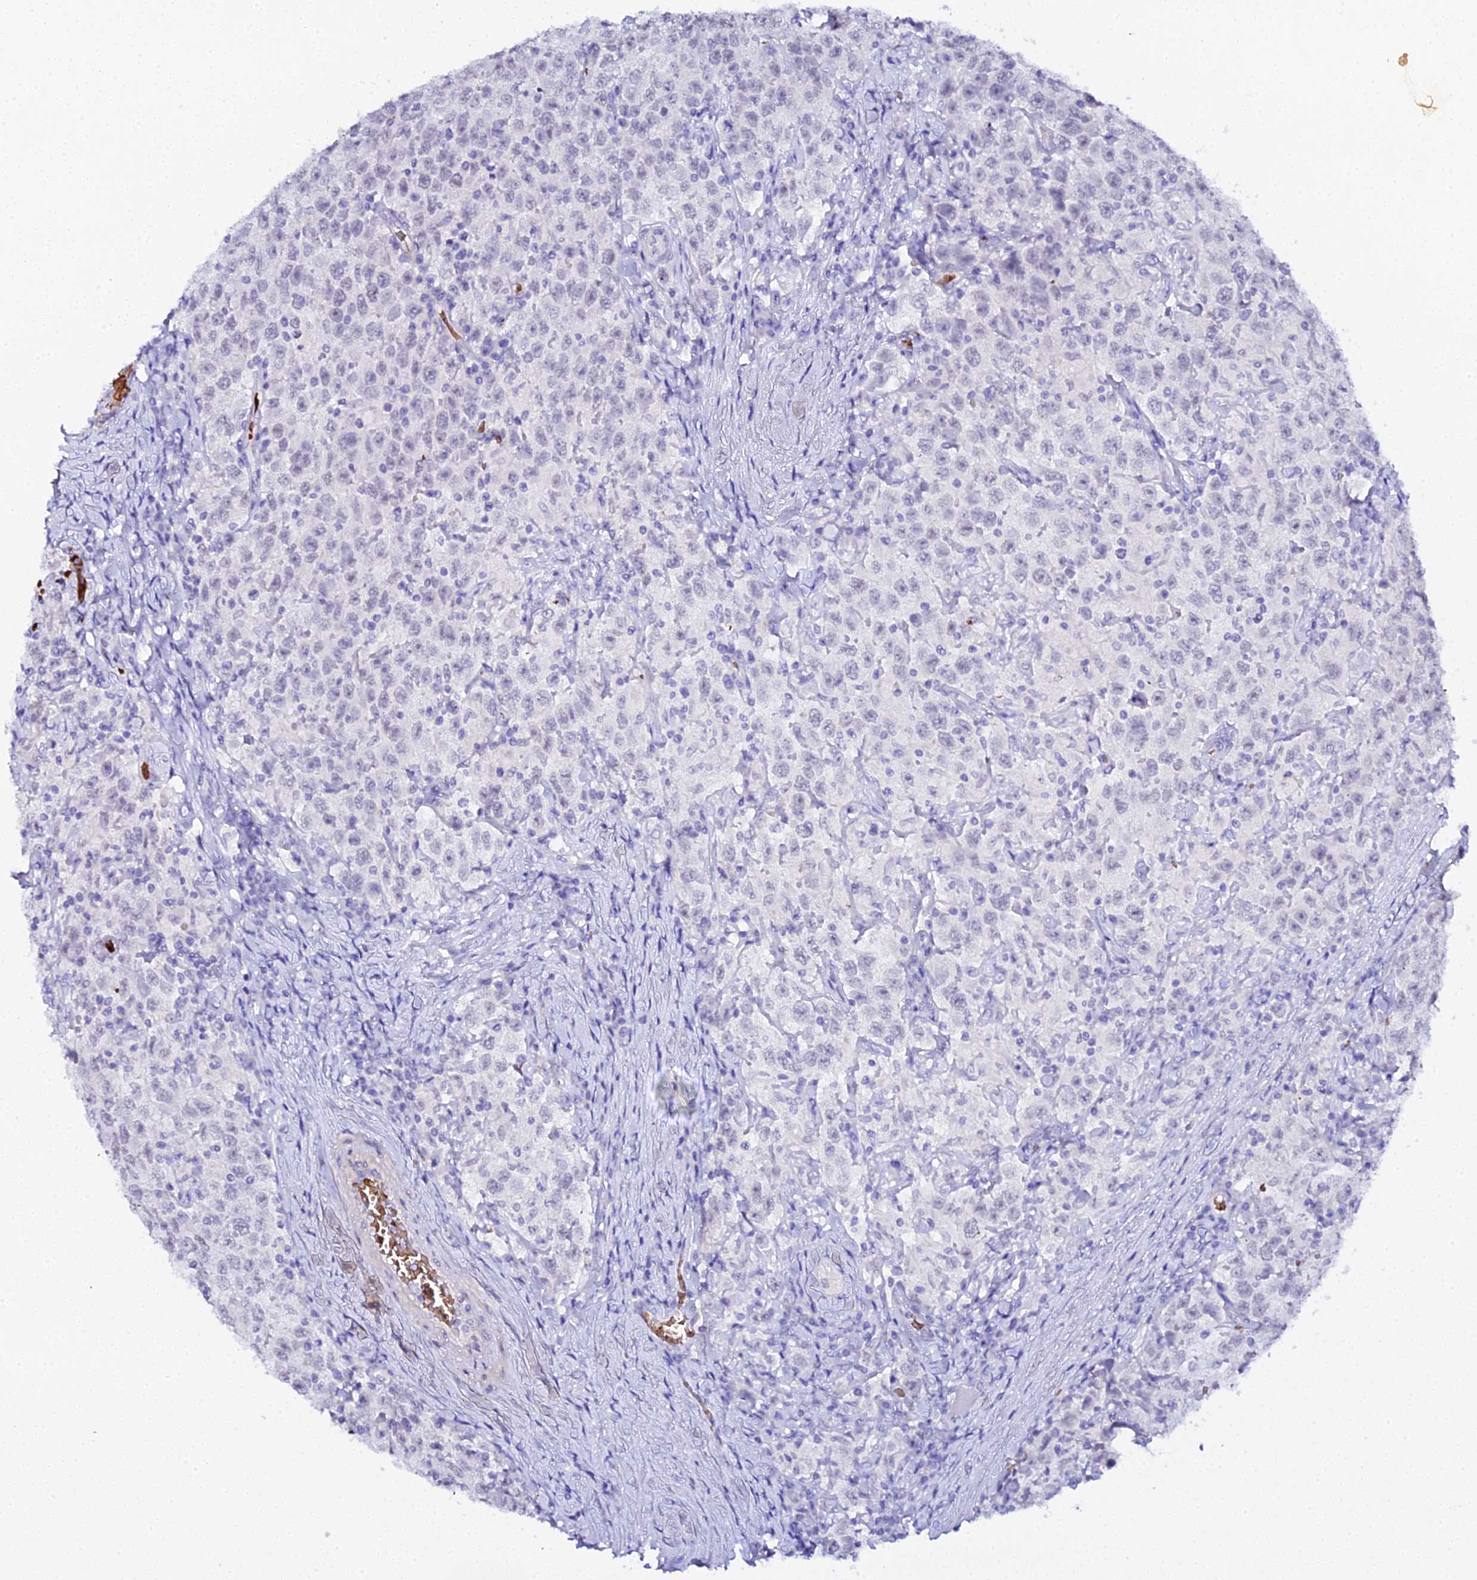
{"staining": {"intensity": "negative", "quantity": "none", "location": "none"}, "tissue": "testis cancer", "cell_type": "Tumor cells", "image_type": "cancer", "snomed": [{"axis": "morphology", "description": "Seminoma, NOS"}, {"axis": "topography", "description": "Testis"}], "caption": "Tumor cells show no significant protein expression in testis cancer (seminoma). (DAB IHC visualized using brightfield microscopy, high magnification).", "gene": "CFAP45", "patient": {"sex": "male", "age": 41}}